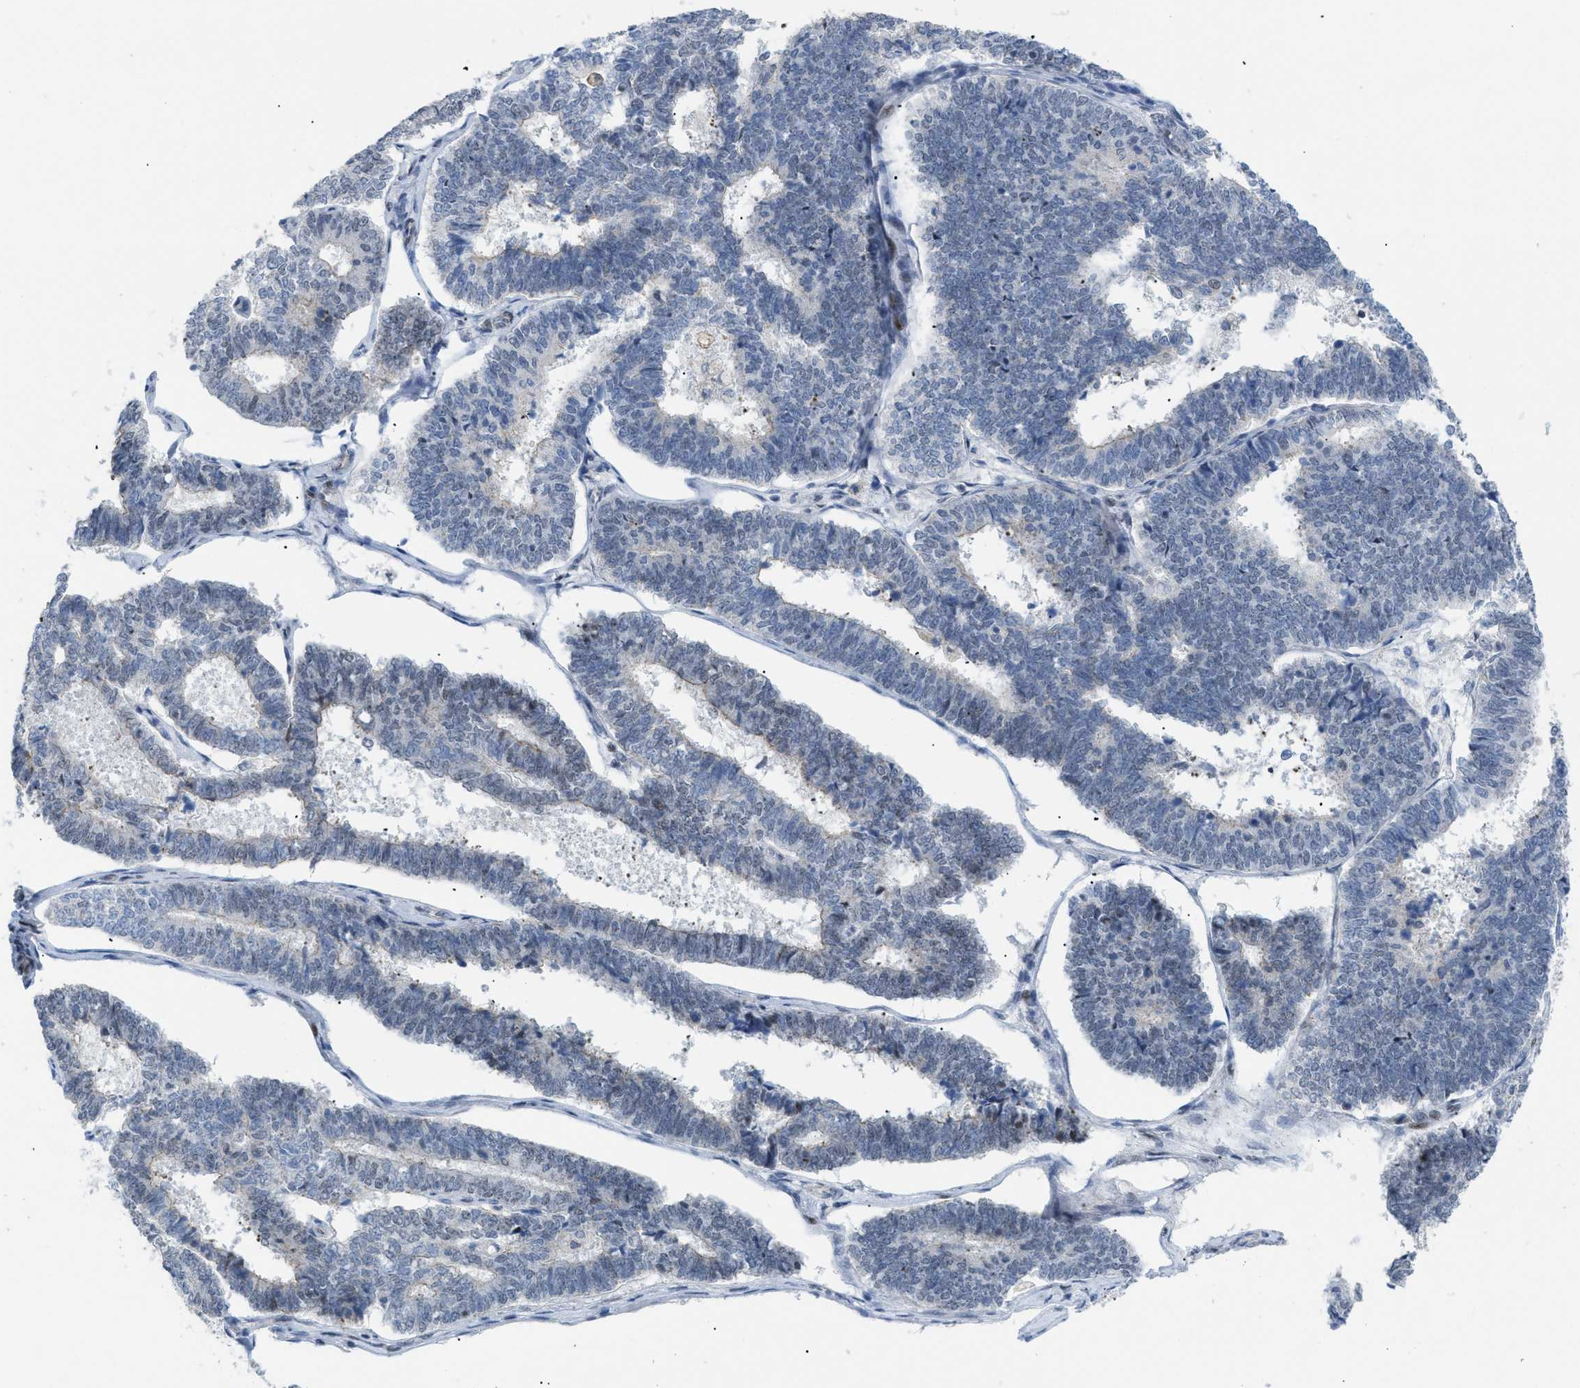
{"staining": {"intensity": "negative", "quantity": "none", "location": "none"}, "tissue": "endometrial cancer", "cell_type": "Tumor cells", "image_type": "cancer", "snomed": [{"axis": "morphology", "description": "Adenocarcinoma, NOS"}, {"axis": "topography", "description": "Endometrium"}], "caption": "Immunohistochemistry (IHC) photomicrograph of human endometrial adenocarcinoma stained for a protein (brown), which shows no expression in tumor cells.", "gene": "MED1", "patient": {"sex": "female", "age": 70}}